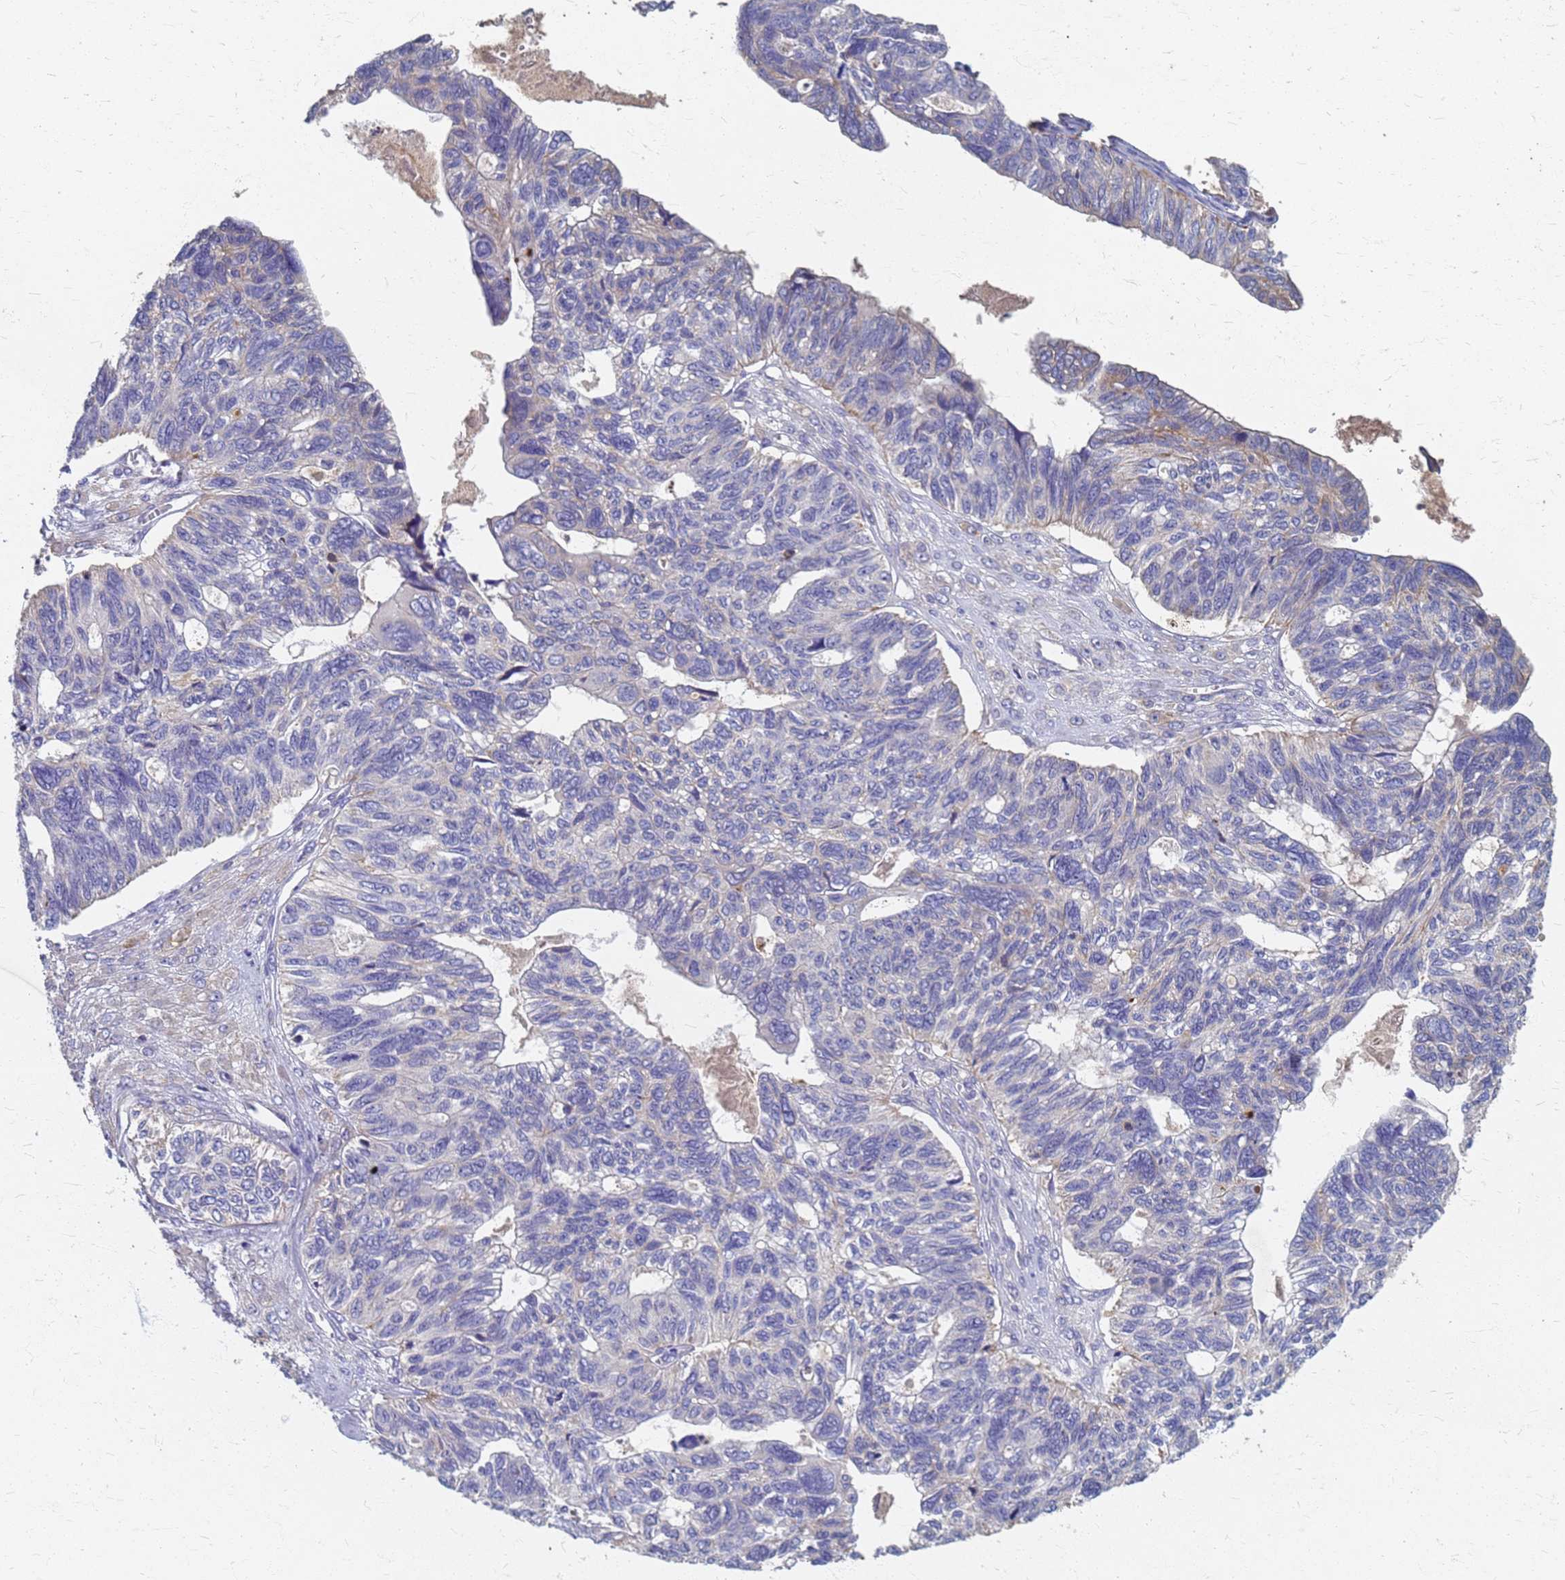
{"staining": {"intensity": "negative", "quantity": "none", "location": "none"}, "tissue": "ovarian cancer", "cell_type": "Tumor cells", "image_type": "cancer", "snomed": [{"axis": "morphology", "description": "Cystadenocarcinoma, serous, NOS"}, {"axis": "topography", "description": "Ovary"}], "caption": "Tumor cells are negative for brown protein staining in ovarian cancer.", "gene": "KRCC1", "patient": {"sex": "female", "age": 79}}